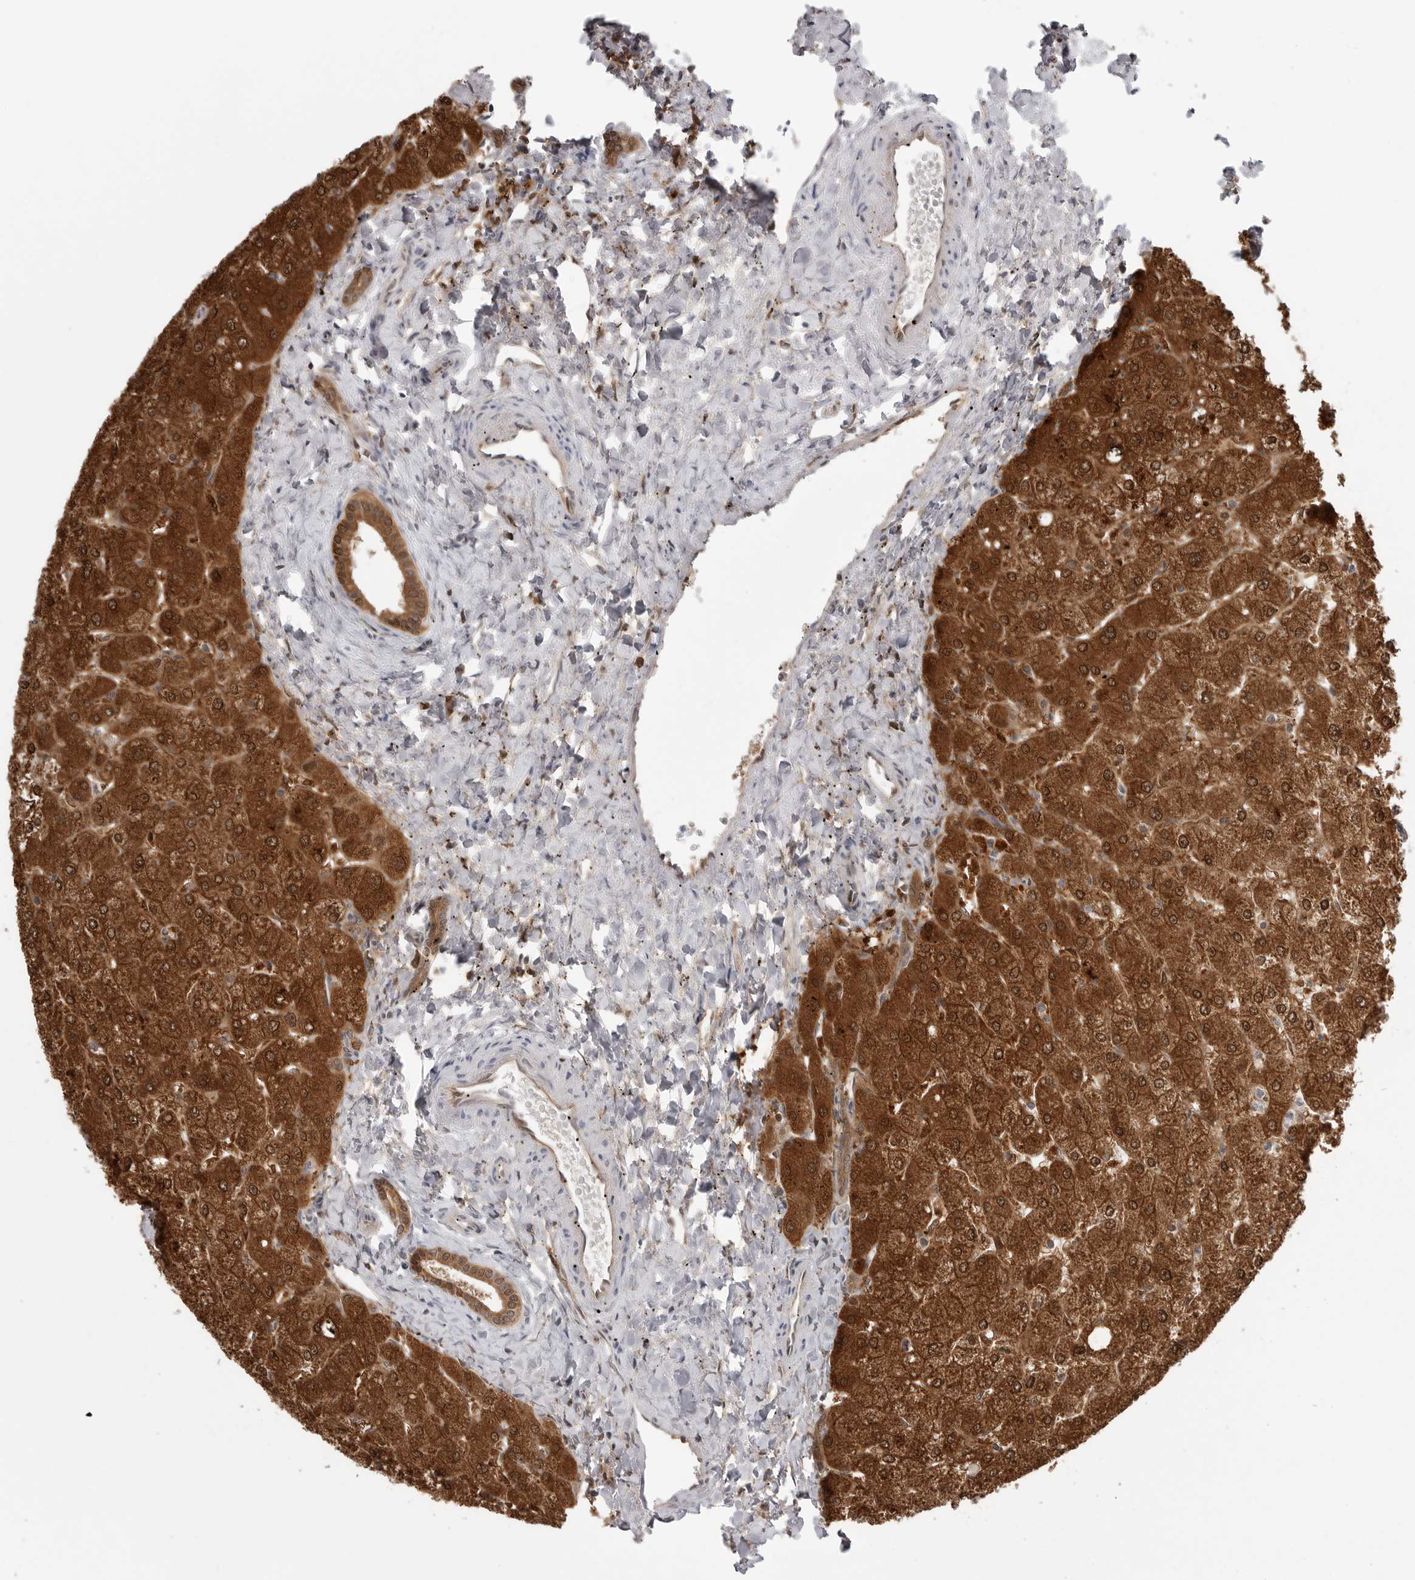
{"staining": {"intensity": "moderate", "quantity": ">75%", "location": "cytoplasmic/membranous,nuclear"}, "tissue": "liver", "cell_type": "Cholangiocytes", "image_type": "normal", "snomed": [{"axis": "morphology", "description": "Normal tissue, NOS"}, {"axis": "topography", "description": "Liver"}], "caption": "Unremarkable liver demonstrates moderate cytoplasmic/membranous,nuclear staining in approximately >75% of cholangiocytes.", "gene": "PNPO", "patient": {"sex": "male", "age": 55}}